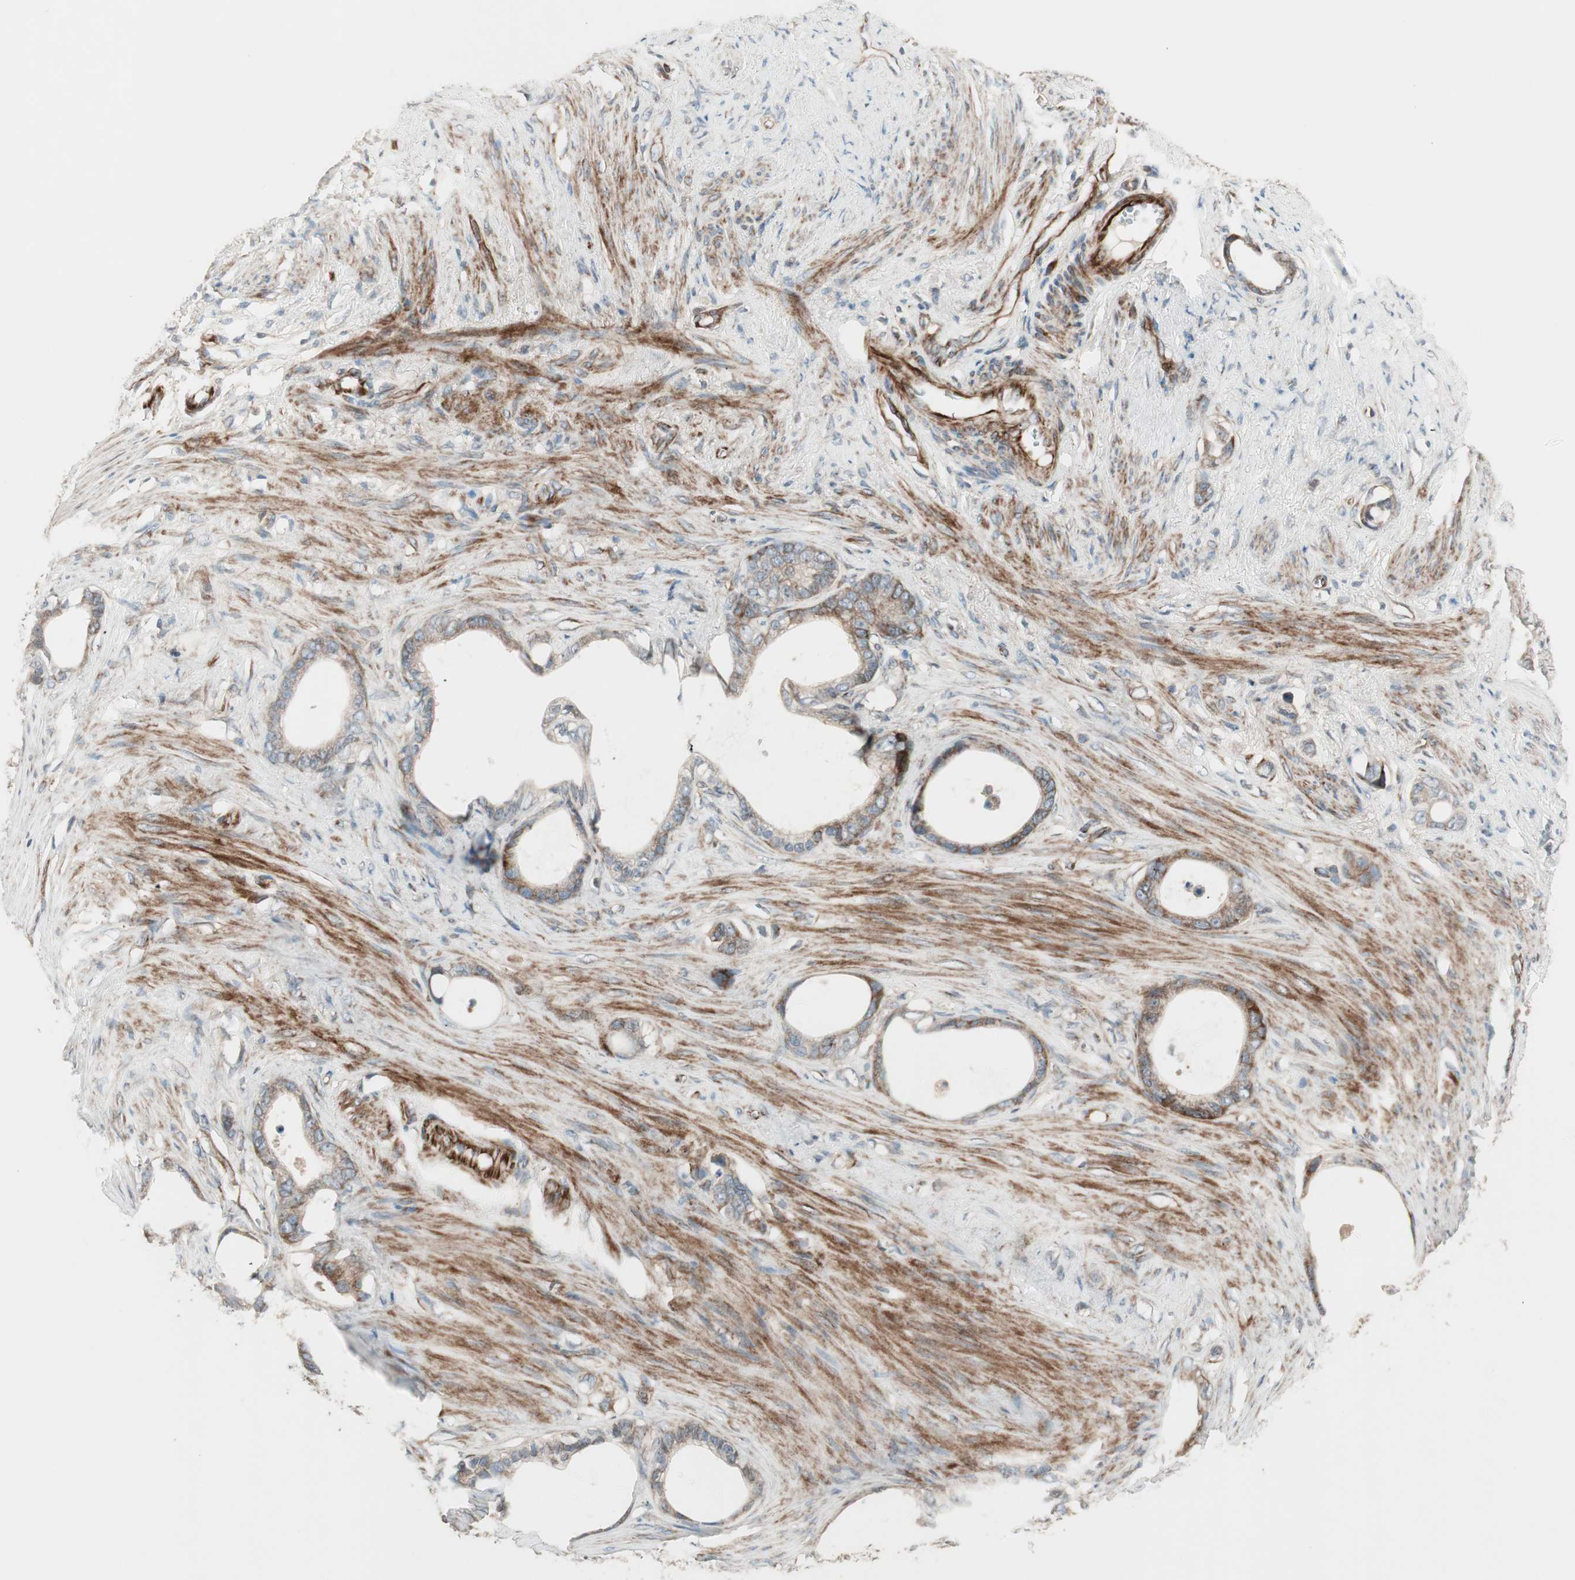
{"staining": {"intensity": "strong", "quantity": "25%-75%", "location": "cytoplasmic/membranous"}, "tissue": "stomach cancer", "cell_type": "Tumor cells", "image_type": "cancer", "snomed": [{"axis": "morphology", "description": "Adenocarcinoma, NOS"}, {"axis": "topography", "description": "Stomach"}], "caption": "Stomach cancer stained with a brown dye exhibits strong cytoplasmic/membranous positive expression in approximately 25%-75% of tumor cells.", "gene": "PPP2R5E", "patient": {"sex": "female", "age": 75}}